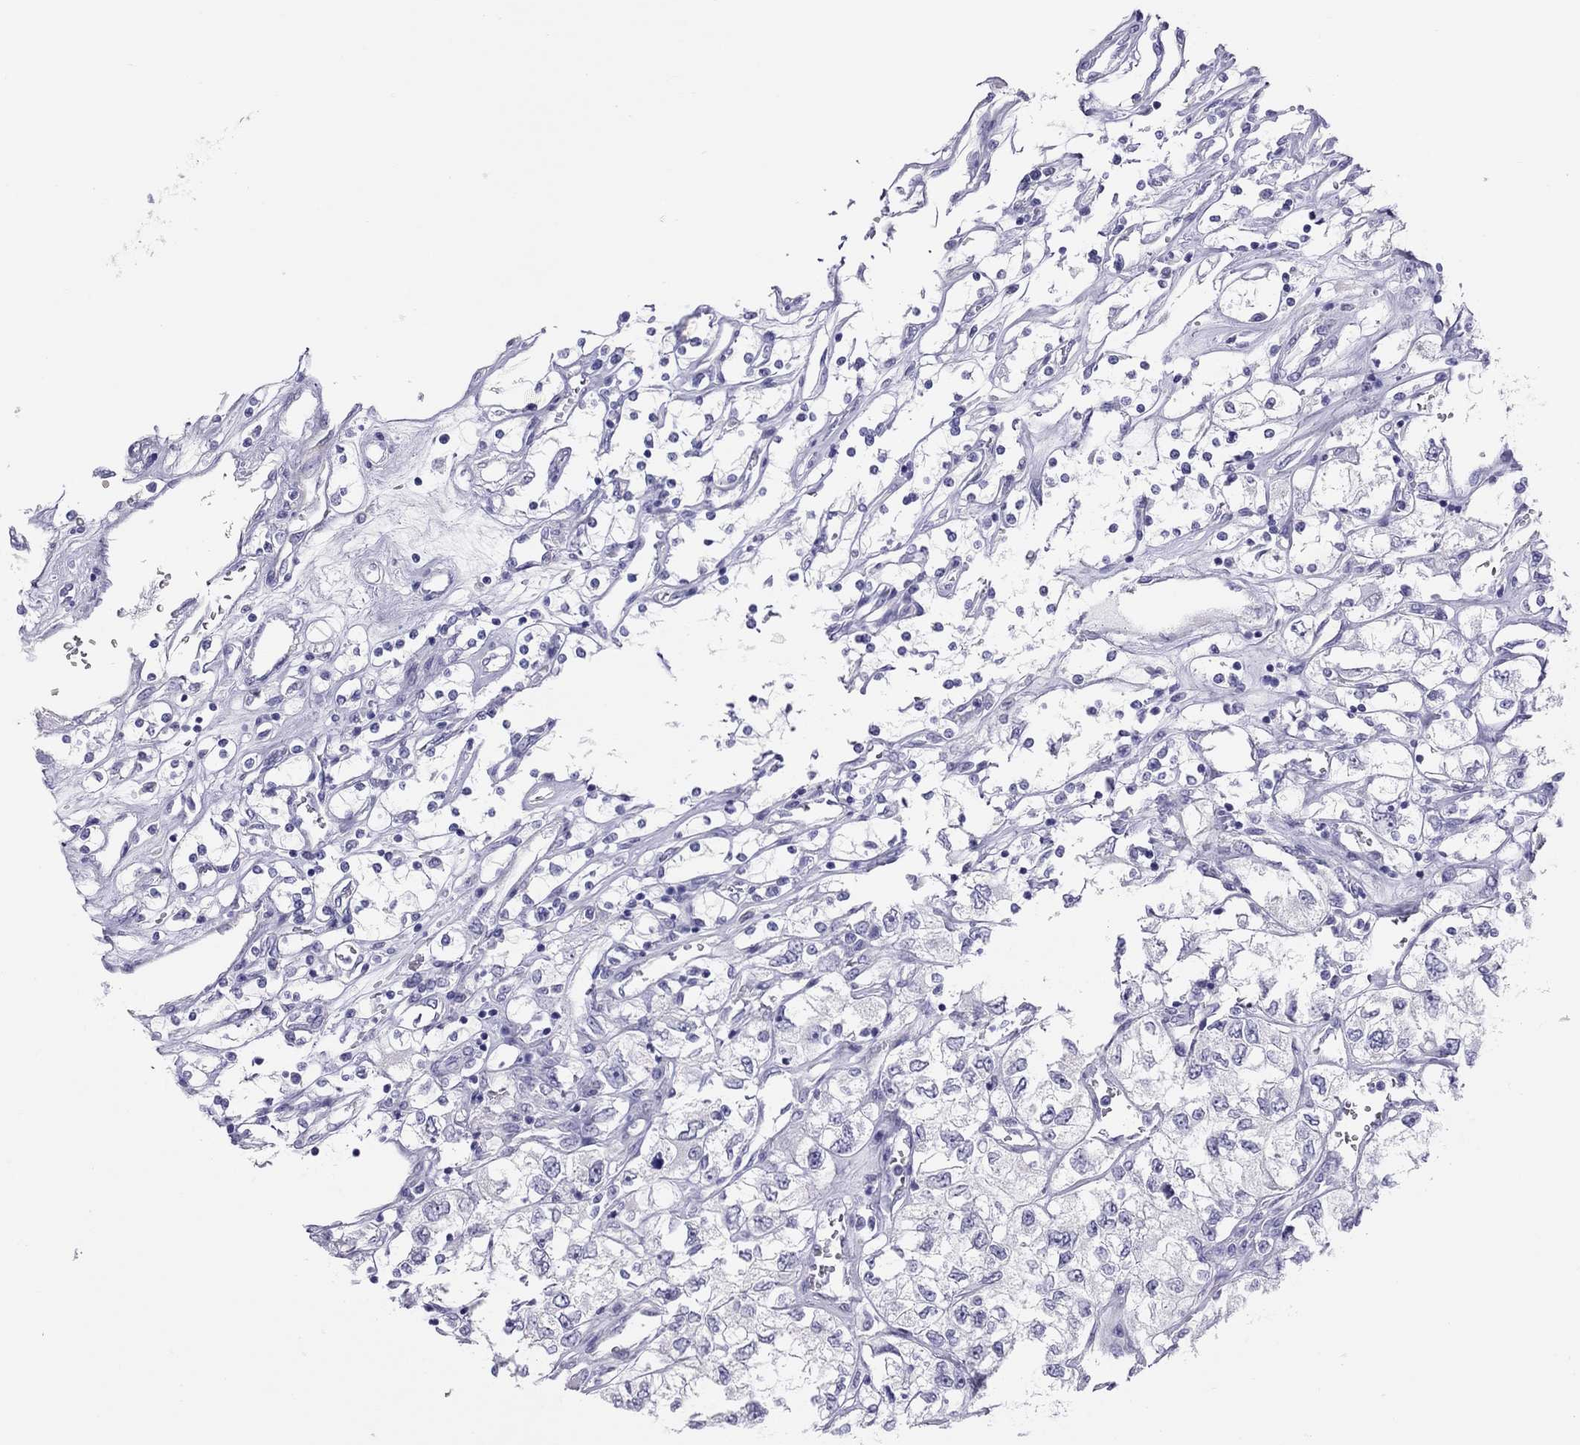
{"staining": {"intensity": "negative", "quantity": "none", "location": "none"}, "tissue": "renal cancer", "cell_type": "Tumor cells", "image_type": "cancer", "snomed": [{"axis": "morphology", "description": "Adenocarcinoma, NOS"}, {"axis": "topography", "description": "Kidney"}], "caption": "Tumor cells show no significant expression in renal cancer. (DAB (3,3'-diaminobenzidine) IHC visualized using brightfield microscopy, high magnification).", "gene": "PSMB11", "patient": {"sex": "female", "age": 59}}